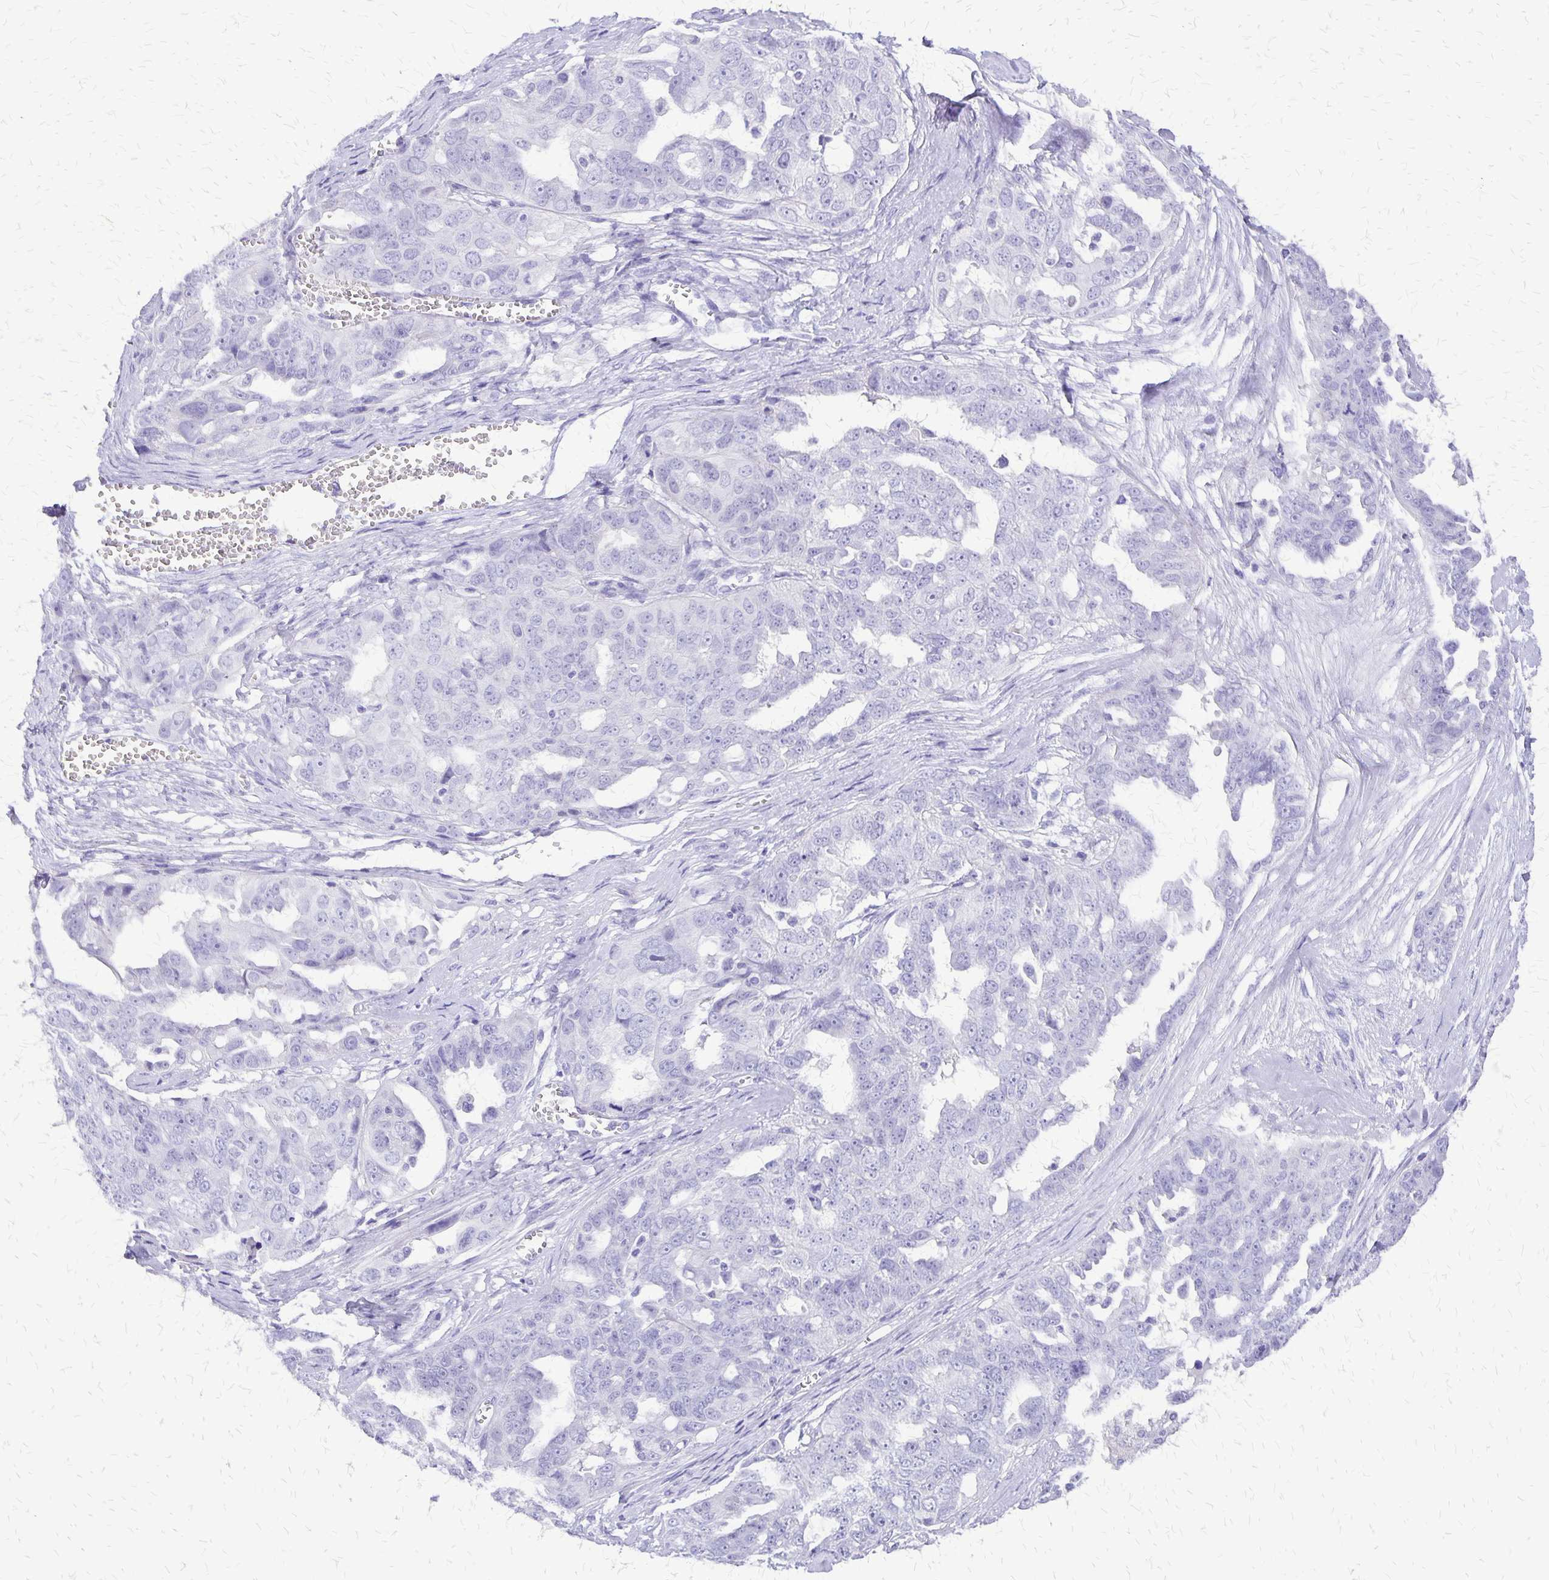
{"staining": {"intensity": "negative", "quantity": "none", "location": "none"}, "tissue": "ovarian cancer", "cell_type": "Tumor cells", "image_type": "cancer", "snomed": [{"axis": "morphology", "description": "Carcinoma, endometroid"}, {"axis": "topography", "description": "Ovary"}], "caption": "Immunohistochemistry (IHC) of ovarian cancer (endometroid carcinoma) demonstrates no staining in tumor cells. (DAB IHC visualized using brightfield microscopy, high magnification).", "gene": "SLC13A2", "patient": {"sex": "female", "age": 70}}